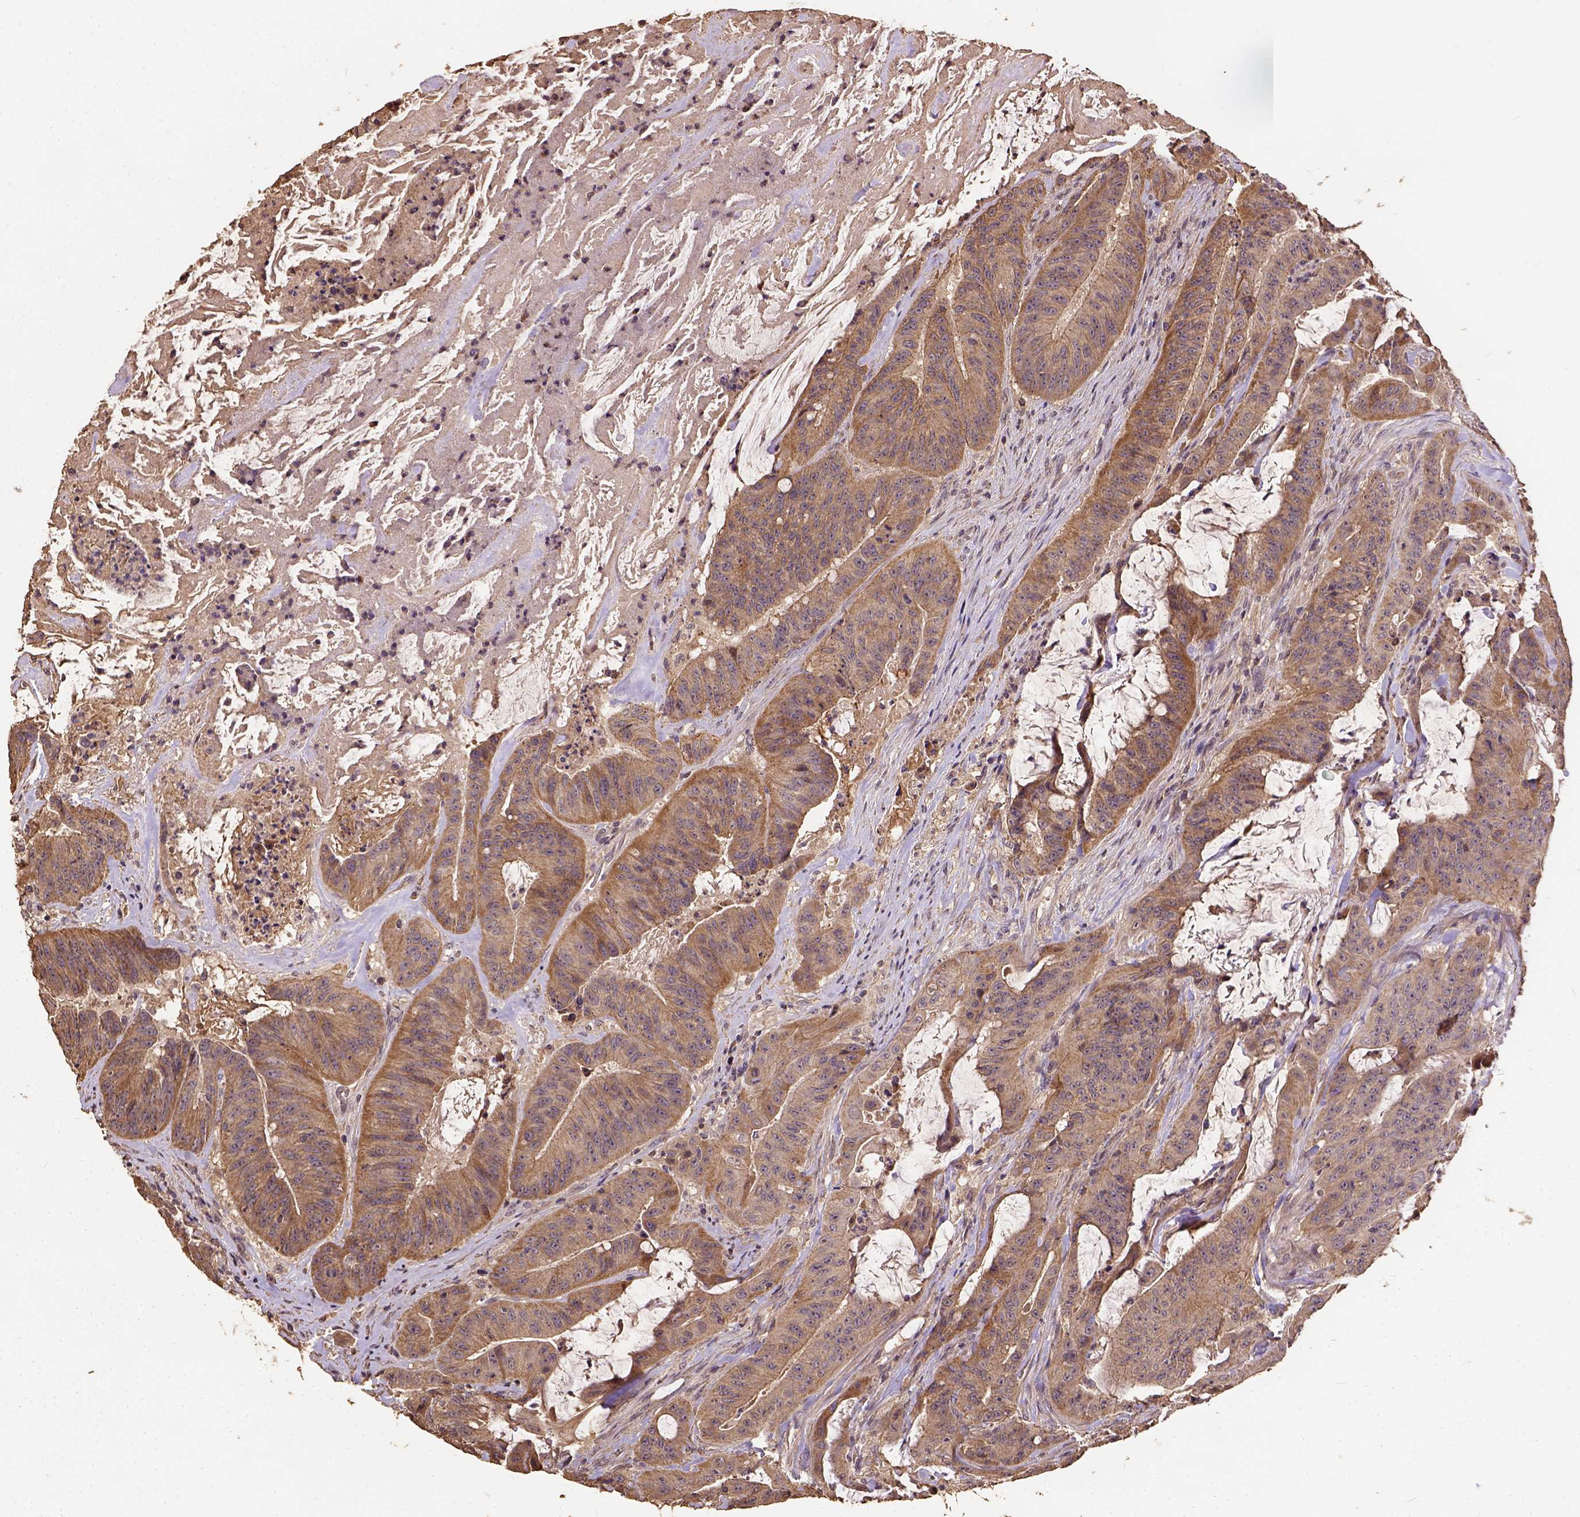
{"staining": {"intensity": "moderate", "quantity": "25%-75%", "location": "cytoplasmic/membranous"}, "tissue": "colorectal cancer", "cell_type": "Tumor cells", "image_type": "cancer", "snomed": [{"axis": "morphology", "description": "Adenocarcinoma, NOS"}, {"axis": "topography", "description": "Colon"}], "caption": "Colorectal cancer stained with DAB (3,3'-diaminobenzidine) immunohistochemistry demonstrates medium levels of moderate cytoplasmic/membranous positivity in approximately 25%-75% of tumor cells.", "gene": "ATP1B3", "patient": {"sex": "male", "age": 33}}